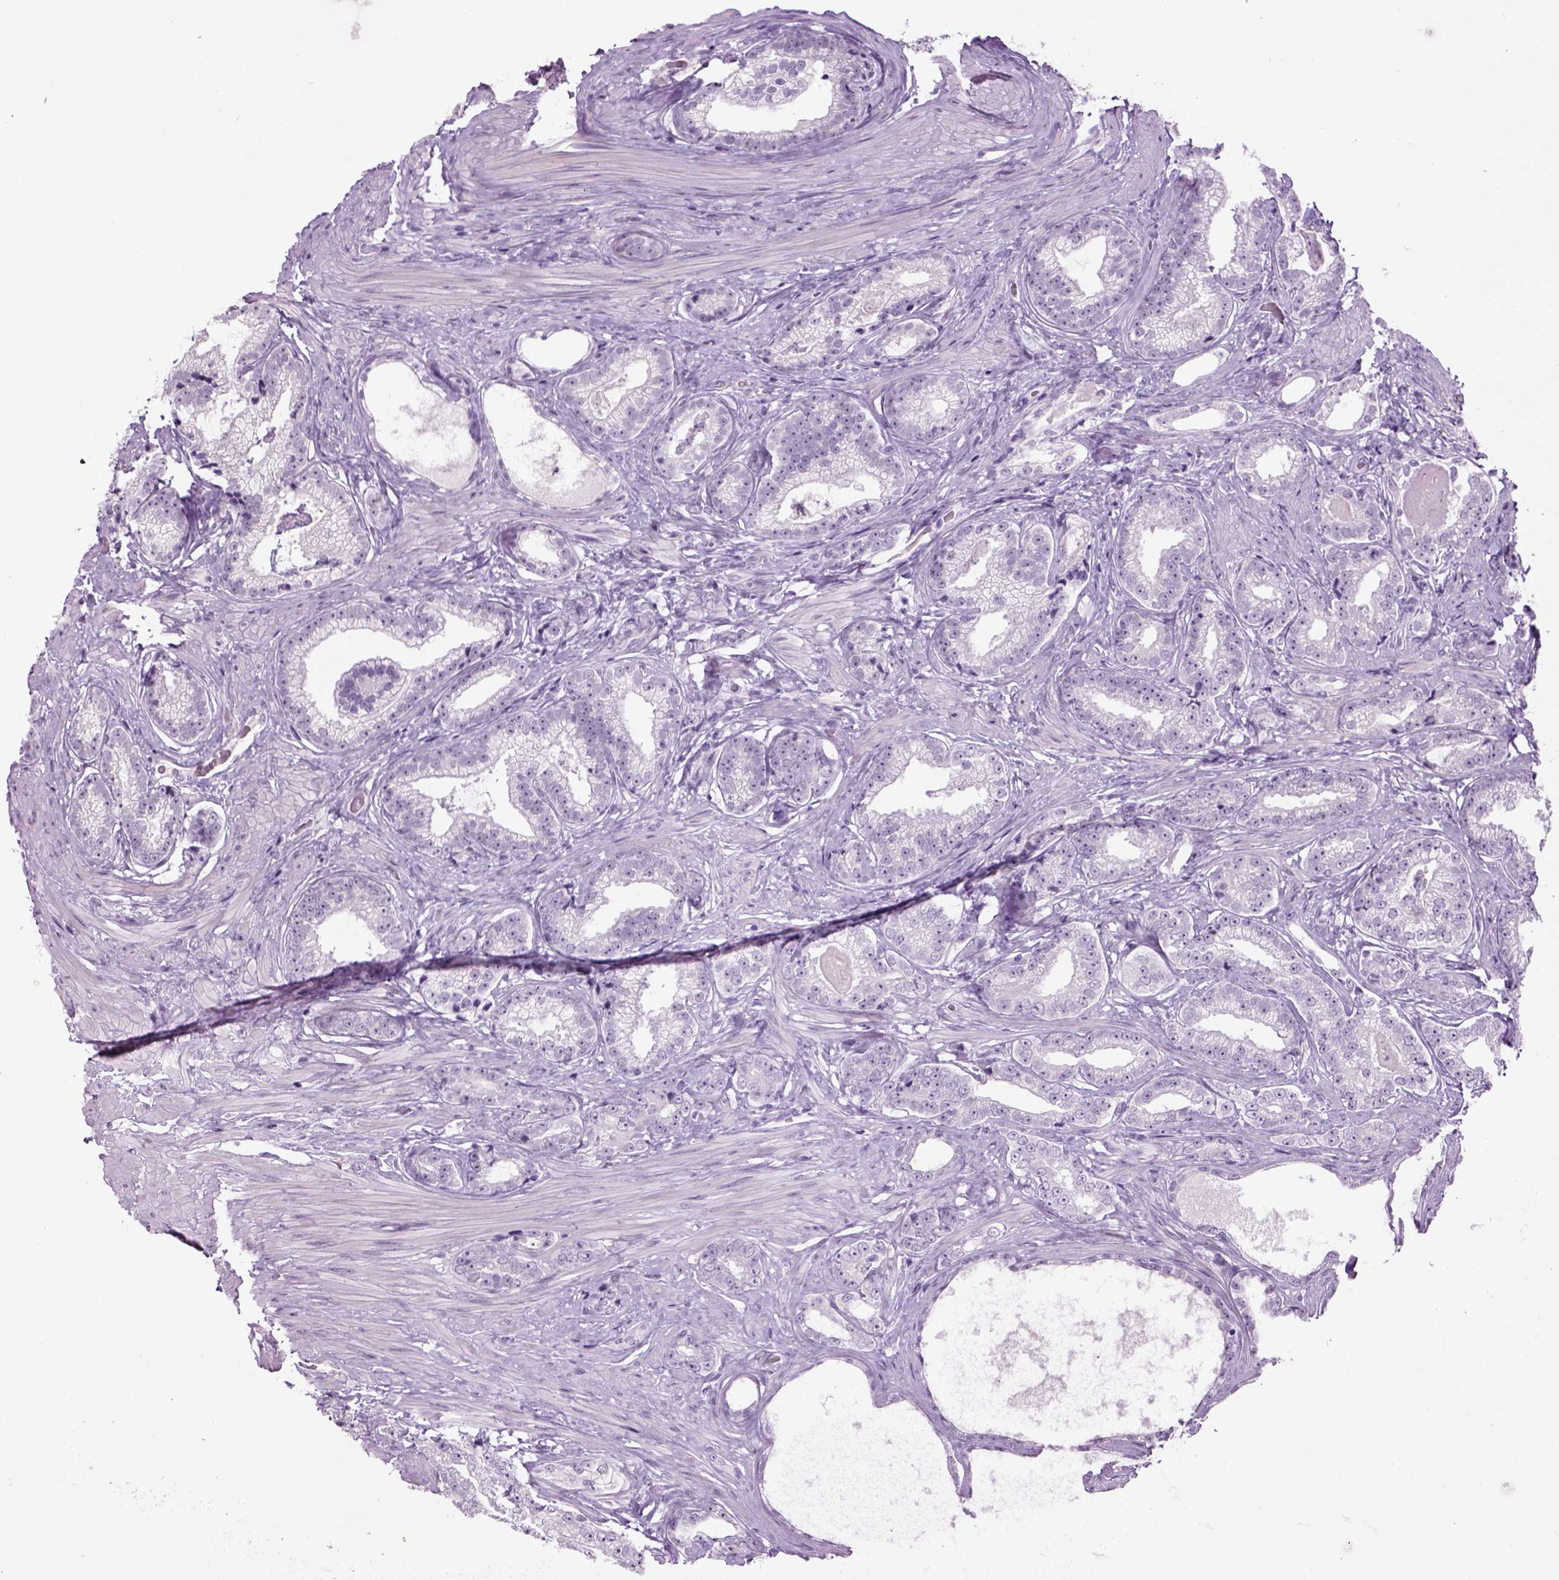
{"staining": {"intensity": "negative", "quantity": "none", "location": "none"}, "tissue": "prostate cancer", "cell_type": "Tumor cells", "image_type": "cancer", "snomed": [{"axis": "morphology", "description": "Adenocarcinoma, Low grade"}, {"axis": "topography", "description": "Prostate"}], "caption": "A high-resolution histopathology image shows immunohistochemistry staining of low-grade adenocarcinoma (prostate), which shows no significant expression in tumor cells. (Stains: DAB immunohistochemistry (IHC) with hematoxylin counter stain, Microscopy: brightfield microscopy at high magnification).", "gene": "GABRB2", "patient": {"sex": "male", "age": 61}}